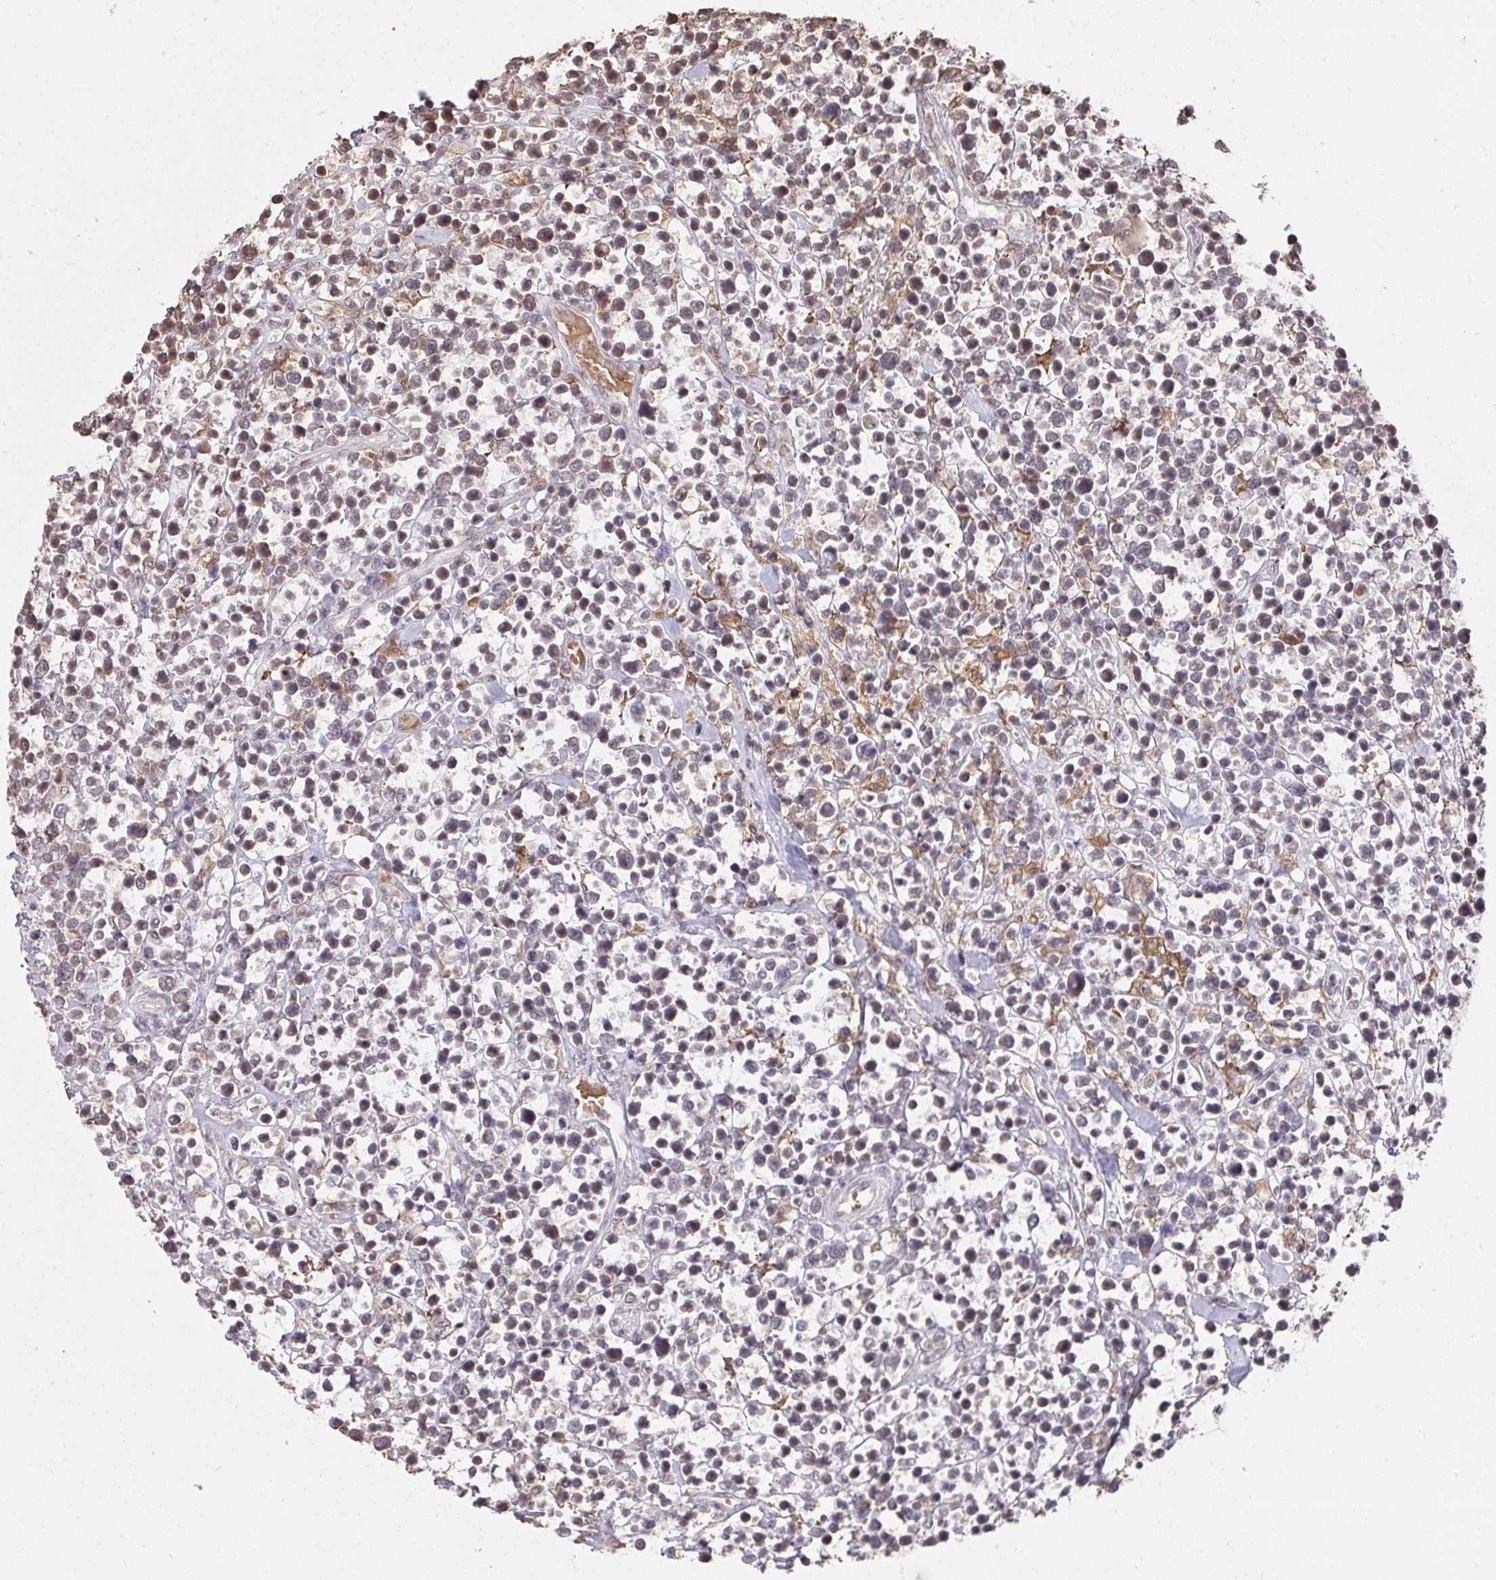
{"staining": {"intensity": "weak", "quantity": "<25%", "location": "nuclear"}, "tissue": "lymphoma", "cell_type": "Tumor cells", "image_type": "cancer", "snomed": [{"axis": "morphology", "description": "Malignant lymphoma, non-Hodgkin's type, High grade"}, {"axis": "topography", "description": "Soft tissue"}], "caption": "IHC image of neoplastic tissue: human lymphoma stained with DAB (3,3'-diaminobenzidine) displays no significant protein staining in tumor cells. (DAB IHC visualized using brightfield microscopy, high magnification).", "gene": "SAP30", "patient": {"sex": "female", "age": 56}}